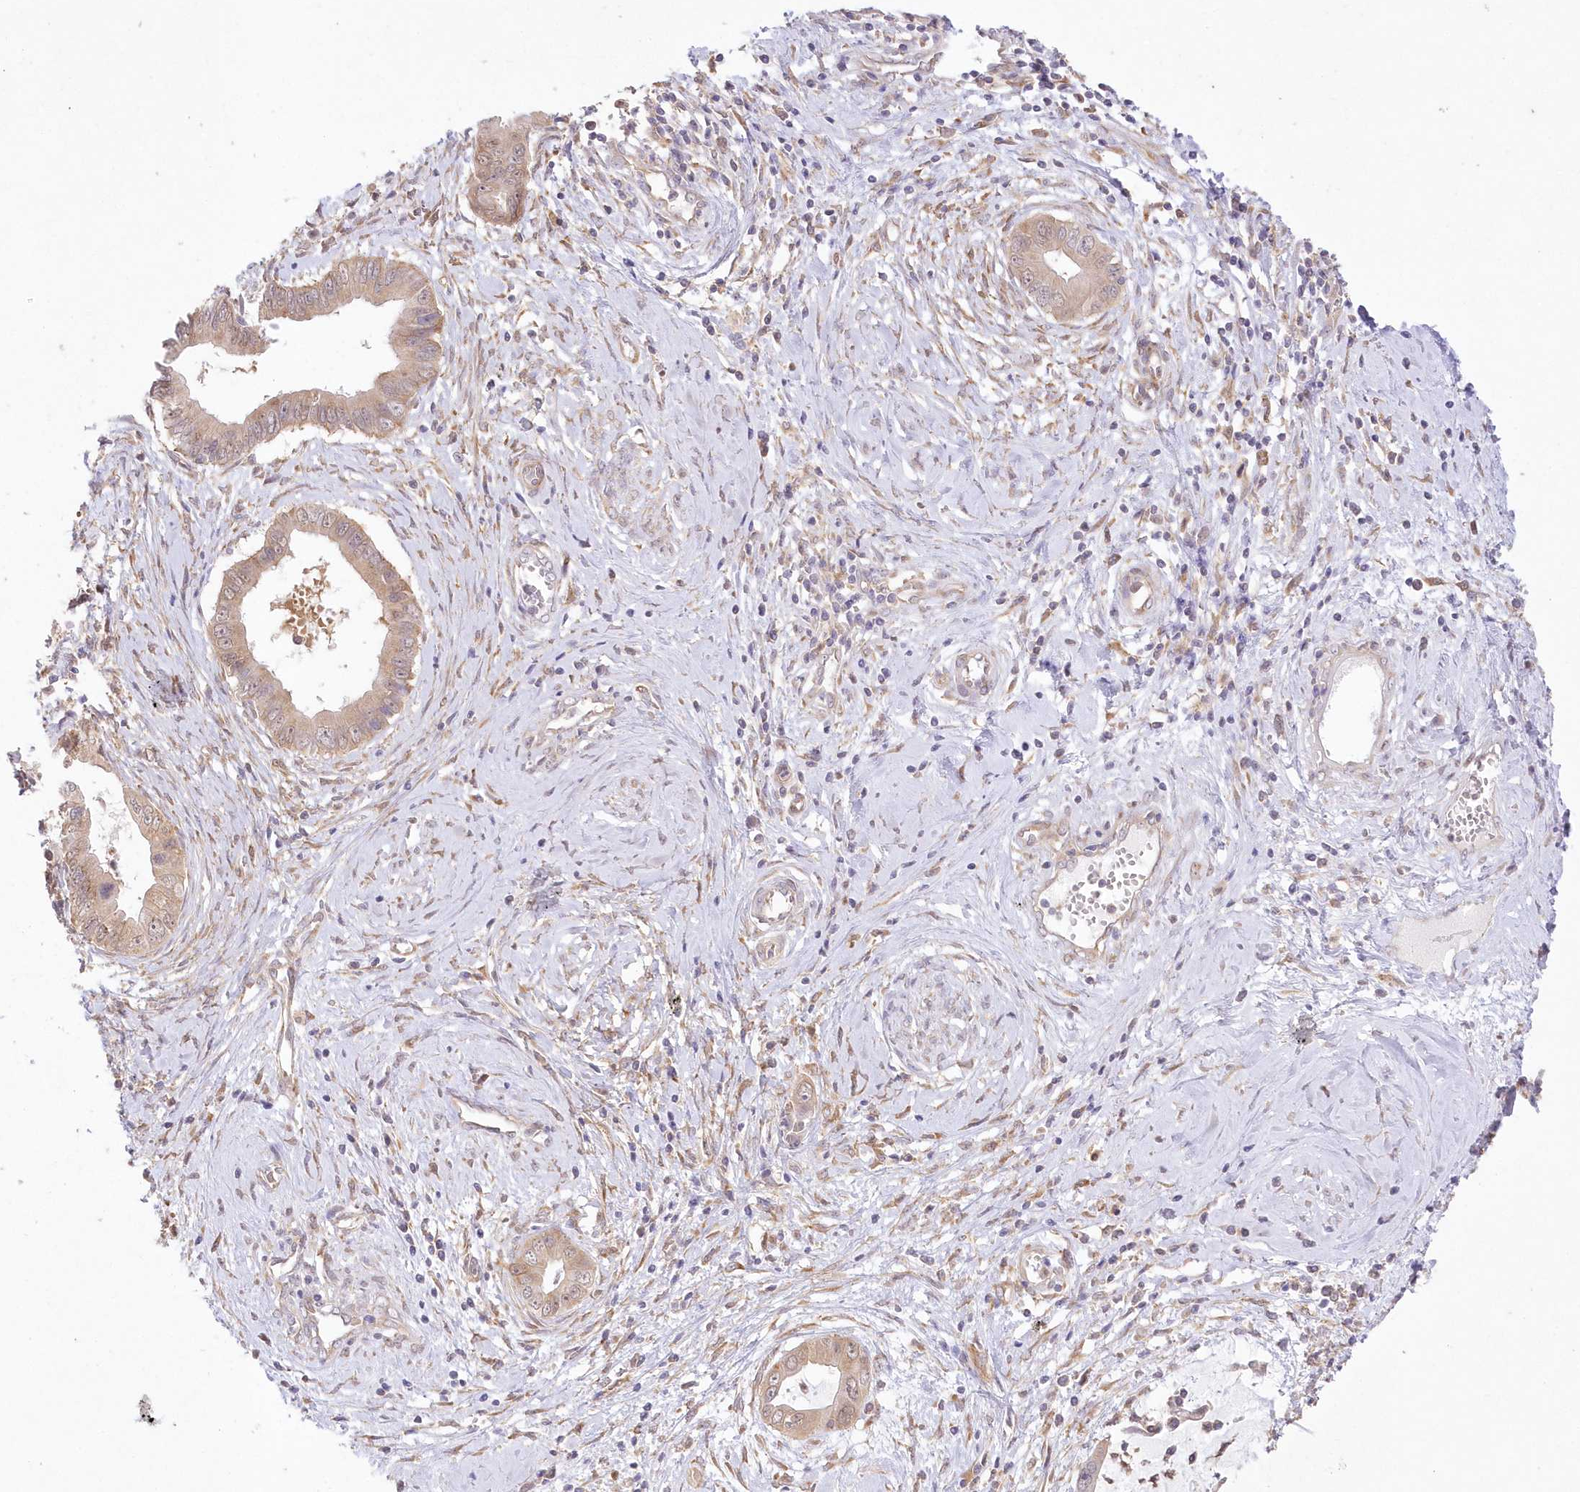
{"staining": {"intensity": "moderate", "quantity": ">75%", "location": "cytoplasmic/membranous"}, "tissue": "cervical cancer", "cell_type": "Tumor cells", "image_type": "cancer", "snomed": [{"axis": "morphology", "description": "Adenocarcinoma, NOS"}, {"axis": "topography", "description": "Cervix"}], "caption": "This is a histology image of IHC staining of cervical cancer, which shows moderate positivity in the cytoplasmic/membranous of tumor cells.", "gene": "RNPEP", "patient": {"sex": "female", "age": 44}}